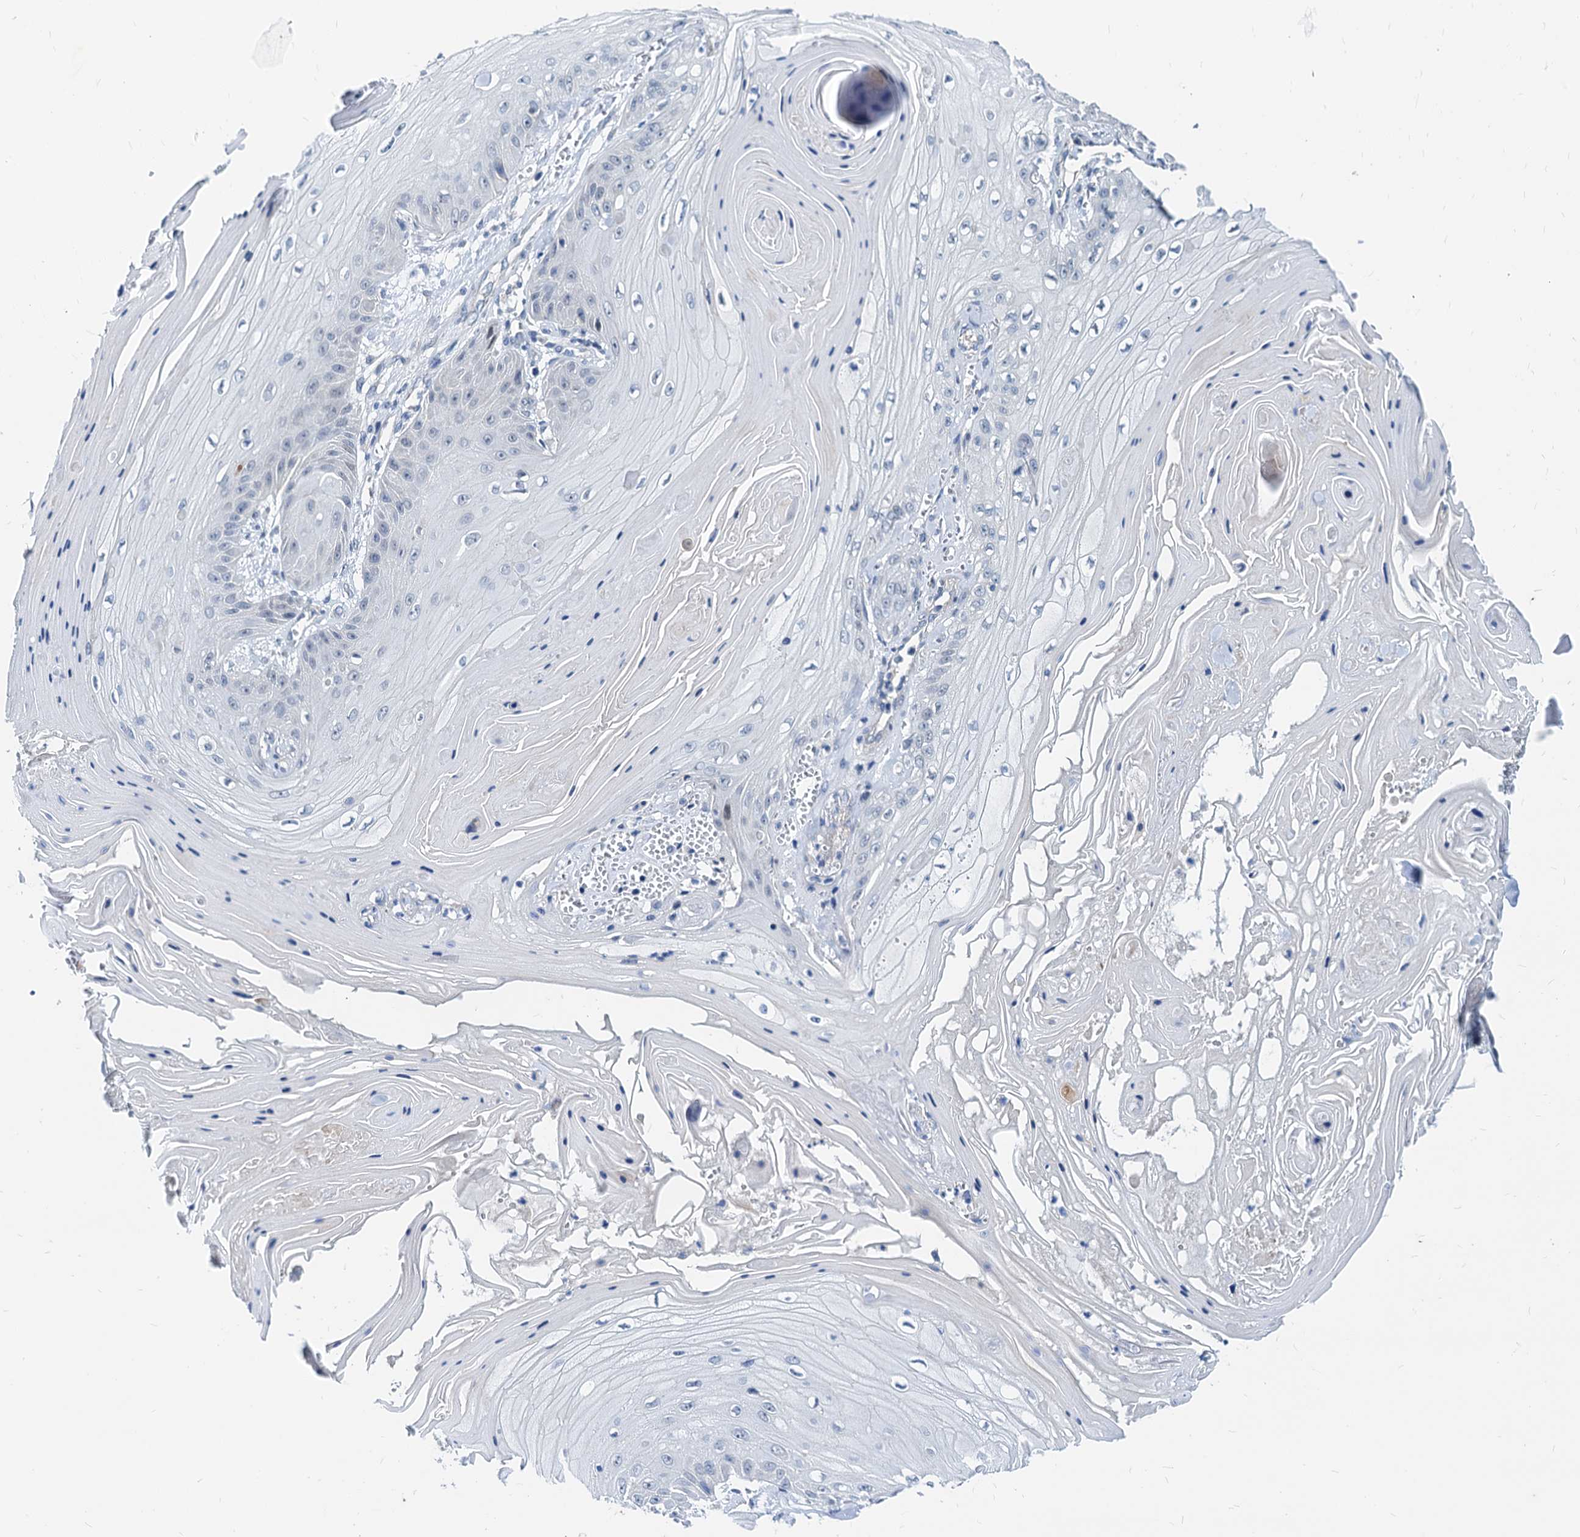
{"staining": {"intensity": "negative", "quantity": "none", "location": "none"}, "tissue": "skin cancer", "cell_type": "Tumor cells", "image_type": "cancer", "snomed": [{"axis": "morphology", "description": "Squamous cell carcinoma, NOS"}, {"axis": "topography", "description": "Skin"}], "caption": "This is a micrograph of immunohistochemistry staining of skin squamous cell carcinoma, which shows no positivity in tumor cells. (IHC, brightfield microscopy, high magnification).", "gene": "HSF2", "patient": {"sex": "male", "age": 74}}